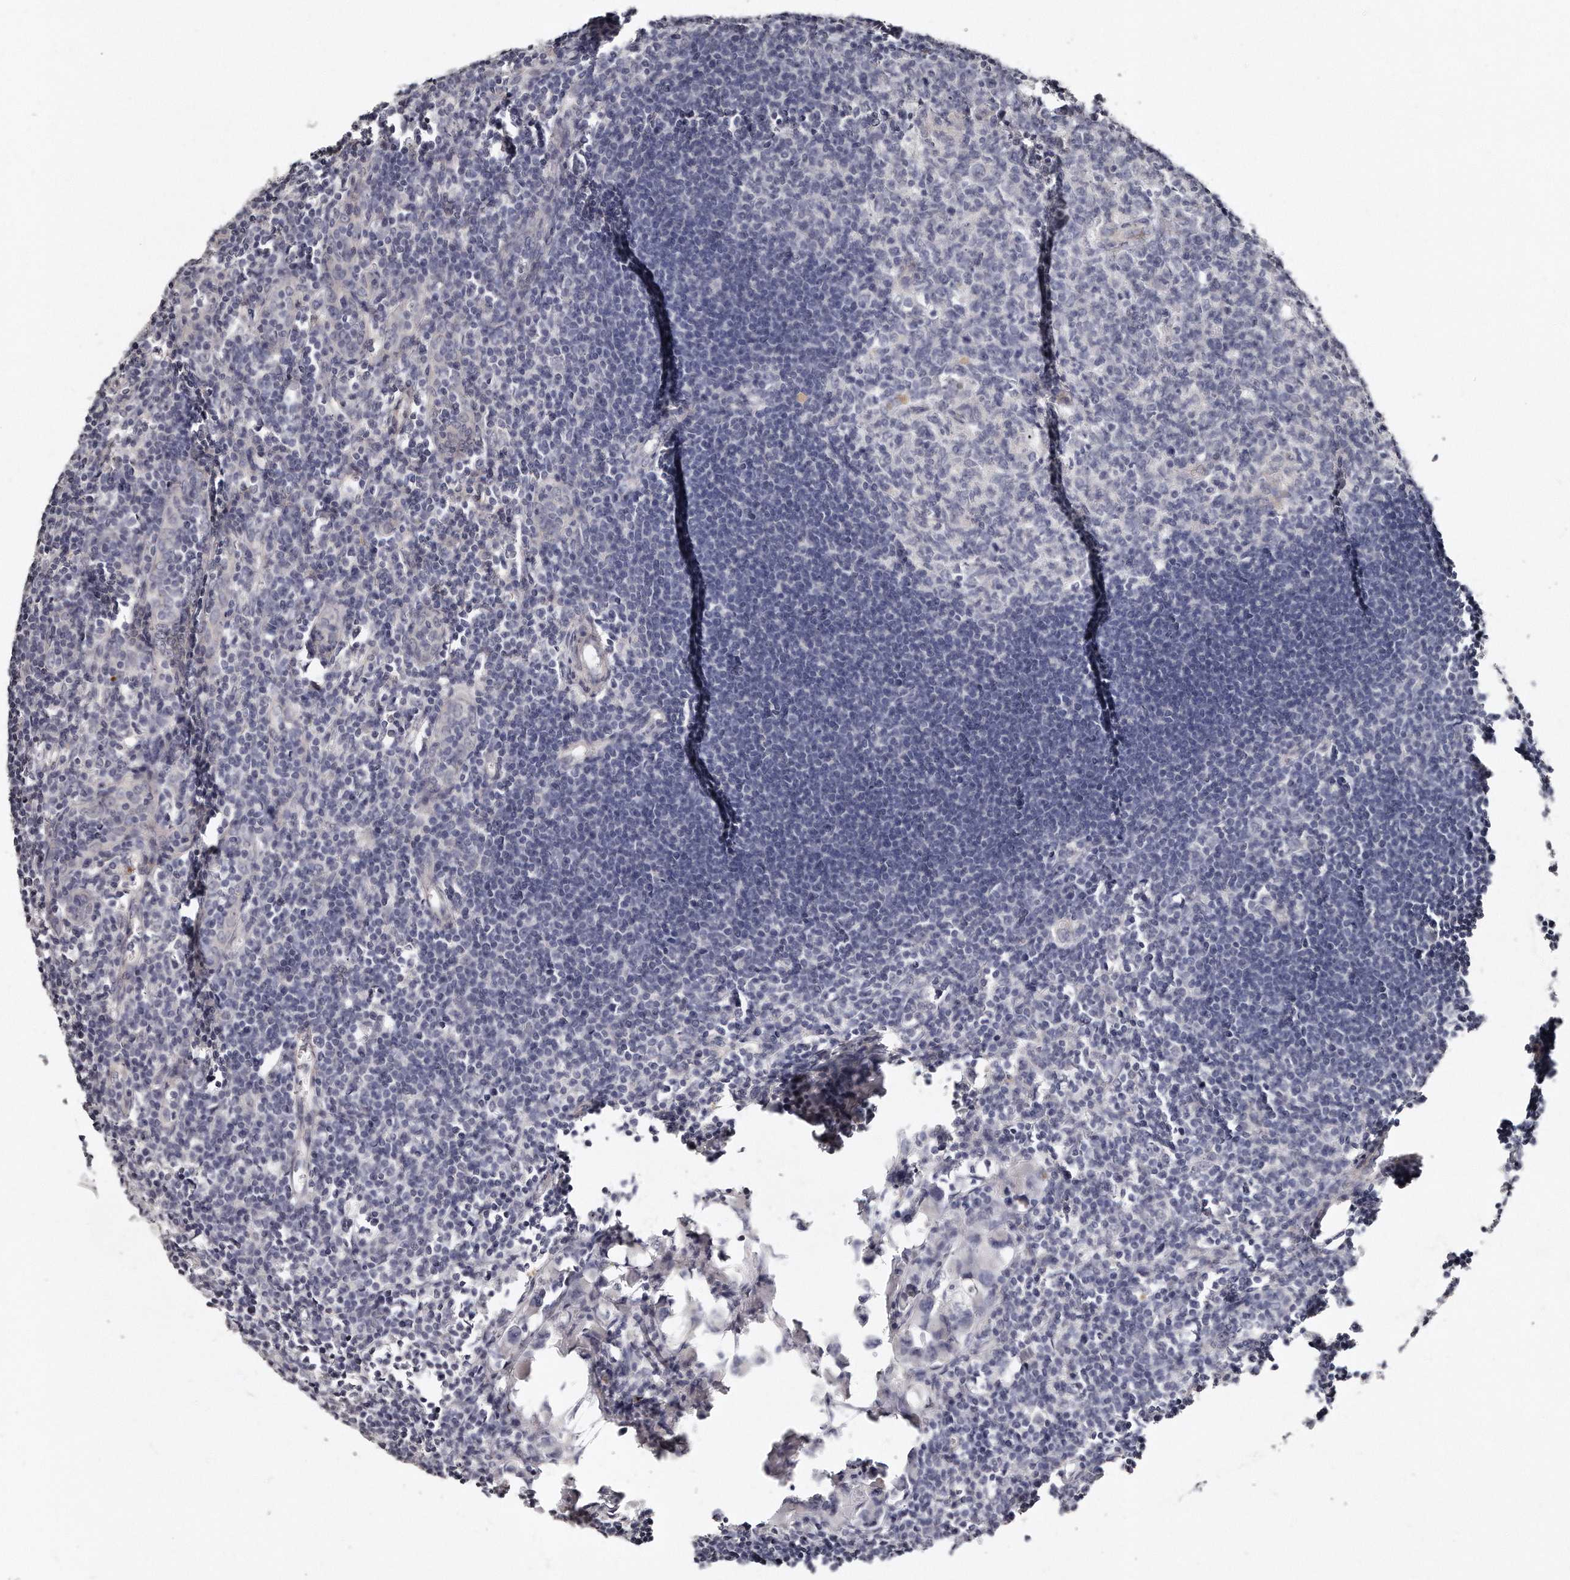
{"staining": {"intensity": "negative", "quantity": "none", "location": "none"}, "tissue": "lymph node", "cell_type": "Germinal center cells", "image_type": "normal", "snomed": [{"axis": "morphology", "description": "Normal tissue, NOS"}, {"axis": "morphology", "description": "Malignant melanoma, Metastatic site"}, {"axis": "topography", "description": "Lymph node"}], "caption": "High power microscopy micrograph of an immunohistochemistry (IHC) micrograph of unremarkable lymph node, revealing no significant staining in germinal center cells.", "gene": "LMOD1", "patient": {"sex": "male", "age": 41}}